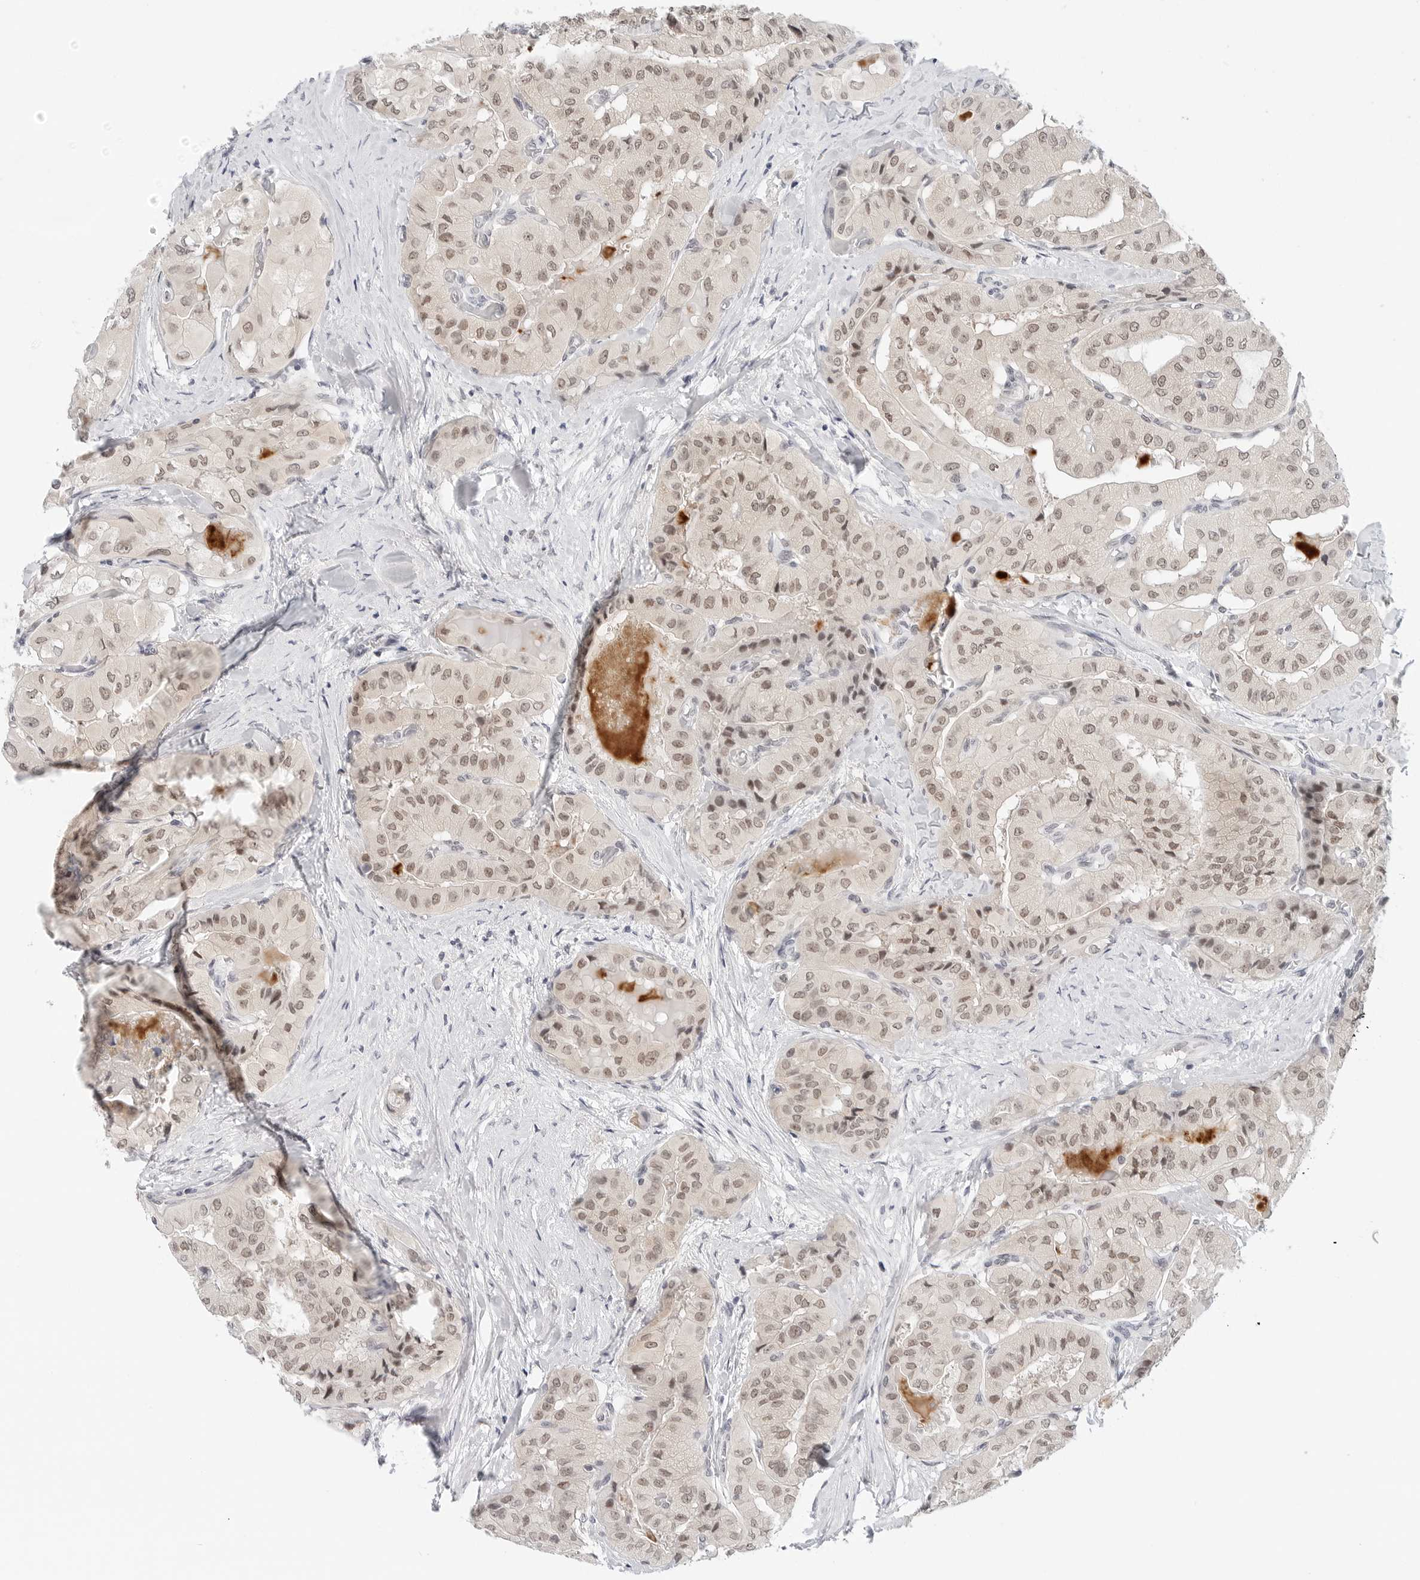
{"staining": {"intensity": "moderate", "quantity": ">75%", "location": "nuclear"}, "tissue": "thyroid cancer", "cell_type": "Tumor cells", "image_type": "cancer", "snomed": [{"axis": "morphology", "description": "Papillary adenocarcinoma, NOS"}, {"axis": "topography", "description": "Thyroid gland"}], "caption": "Immunohistochemical staining of thyroid cancer (papillary adenocarcinoma) shows medium levels of moderate nuclear protein expression in about >75% of tumor cells. (DAB (3,3'-diaminobenzidine) = brown stain, brightfield microscopy at high magnification).", "gene": "TSEN2", "patient": {"sex": "female", "age": 59}}